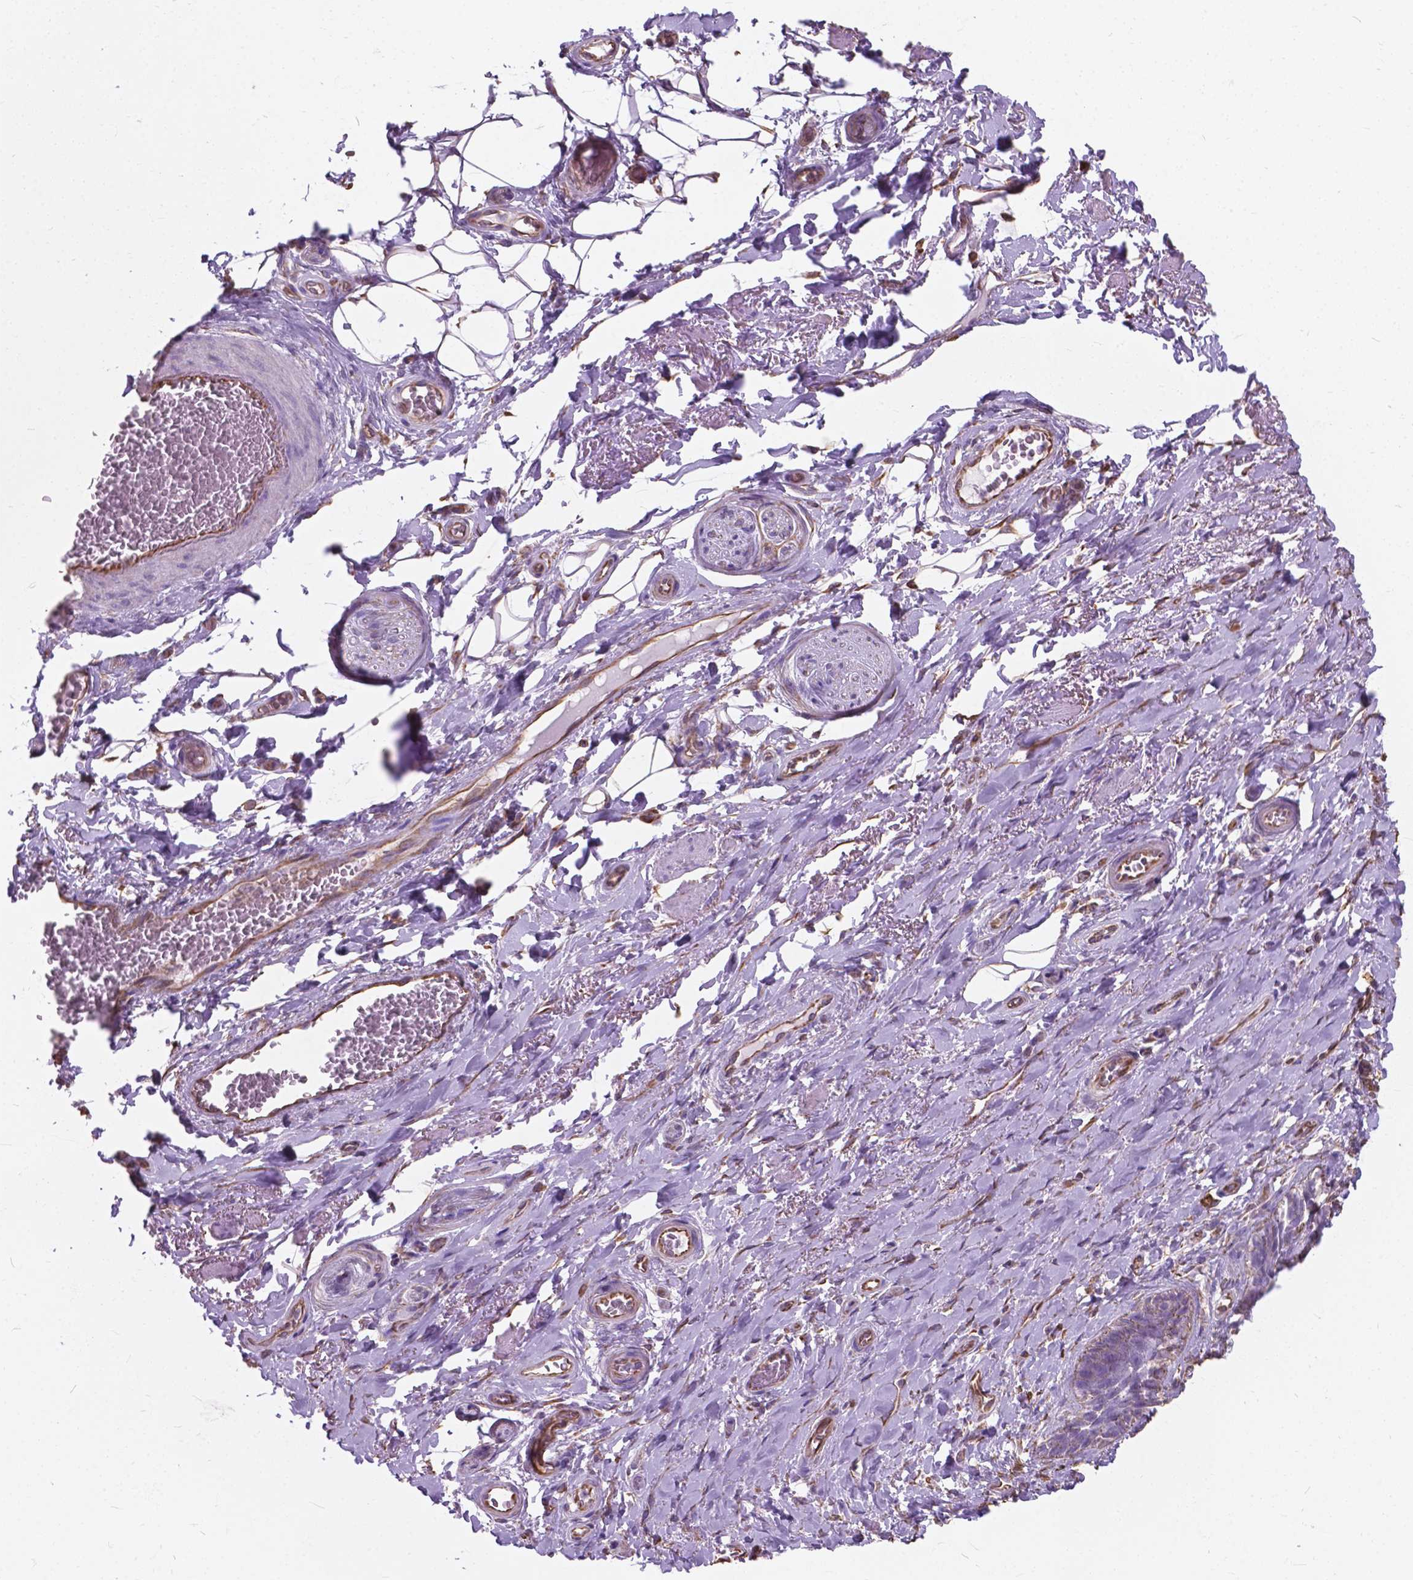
{"staining": {"intensity": "negative", "quantity": "none", "location": "none"}, "tissue": "adipose tissue", "cell_type": "Adipocytes", "image_type": "normal", "snomed": [{"axis": "morphology", "description": "Normal tissue, NOS"}, {"axis": "topography", "description": "Anal"}, {"axis": "topography", "description": "Peripheral nerve tissue"}], "caption": "High magnification brightfield microscopy of normal adipose tissue stained with DAB (3,3'-diaminobenzidine) (brown) and counterstained with hematoxylin (blue): adipocytes show no significant staining.", "gene": "AMOT", "patient": {"sex": "male", "age": 53}}